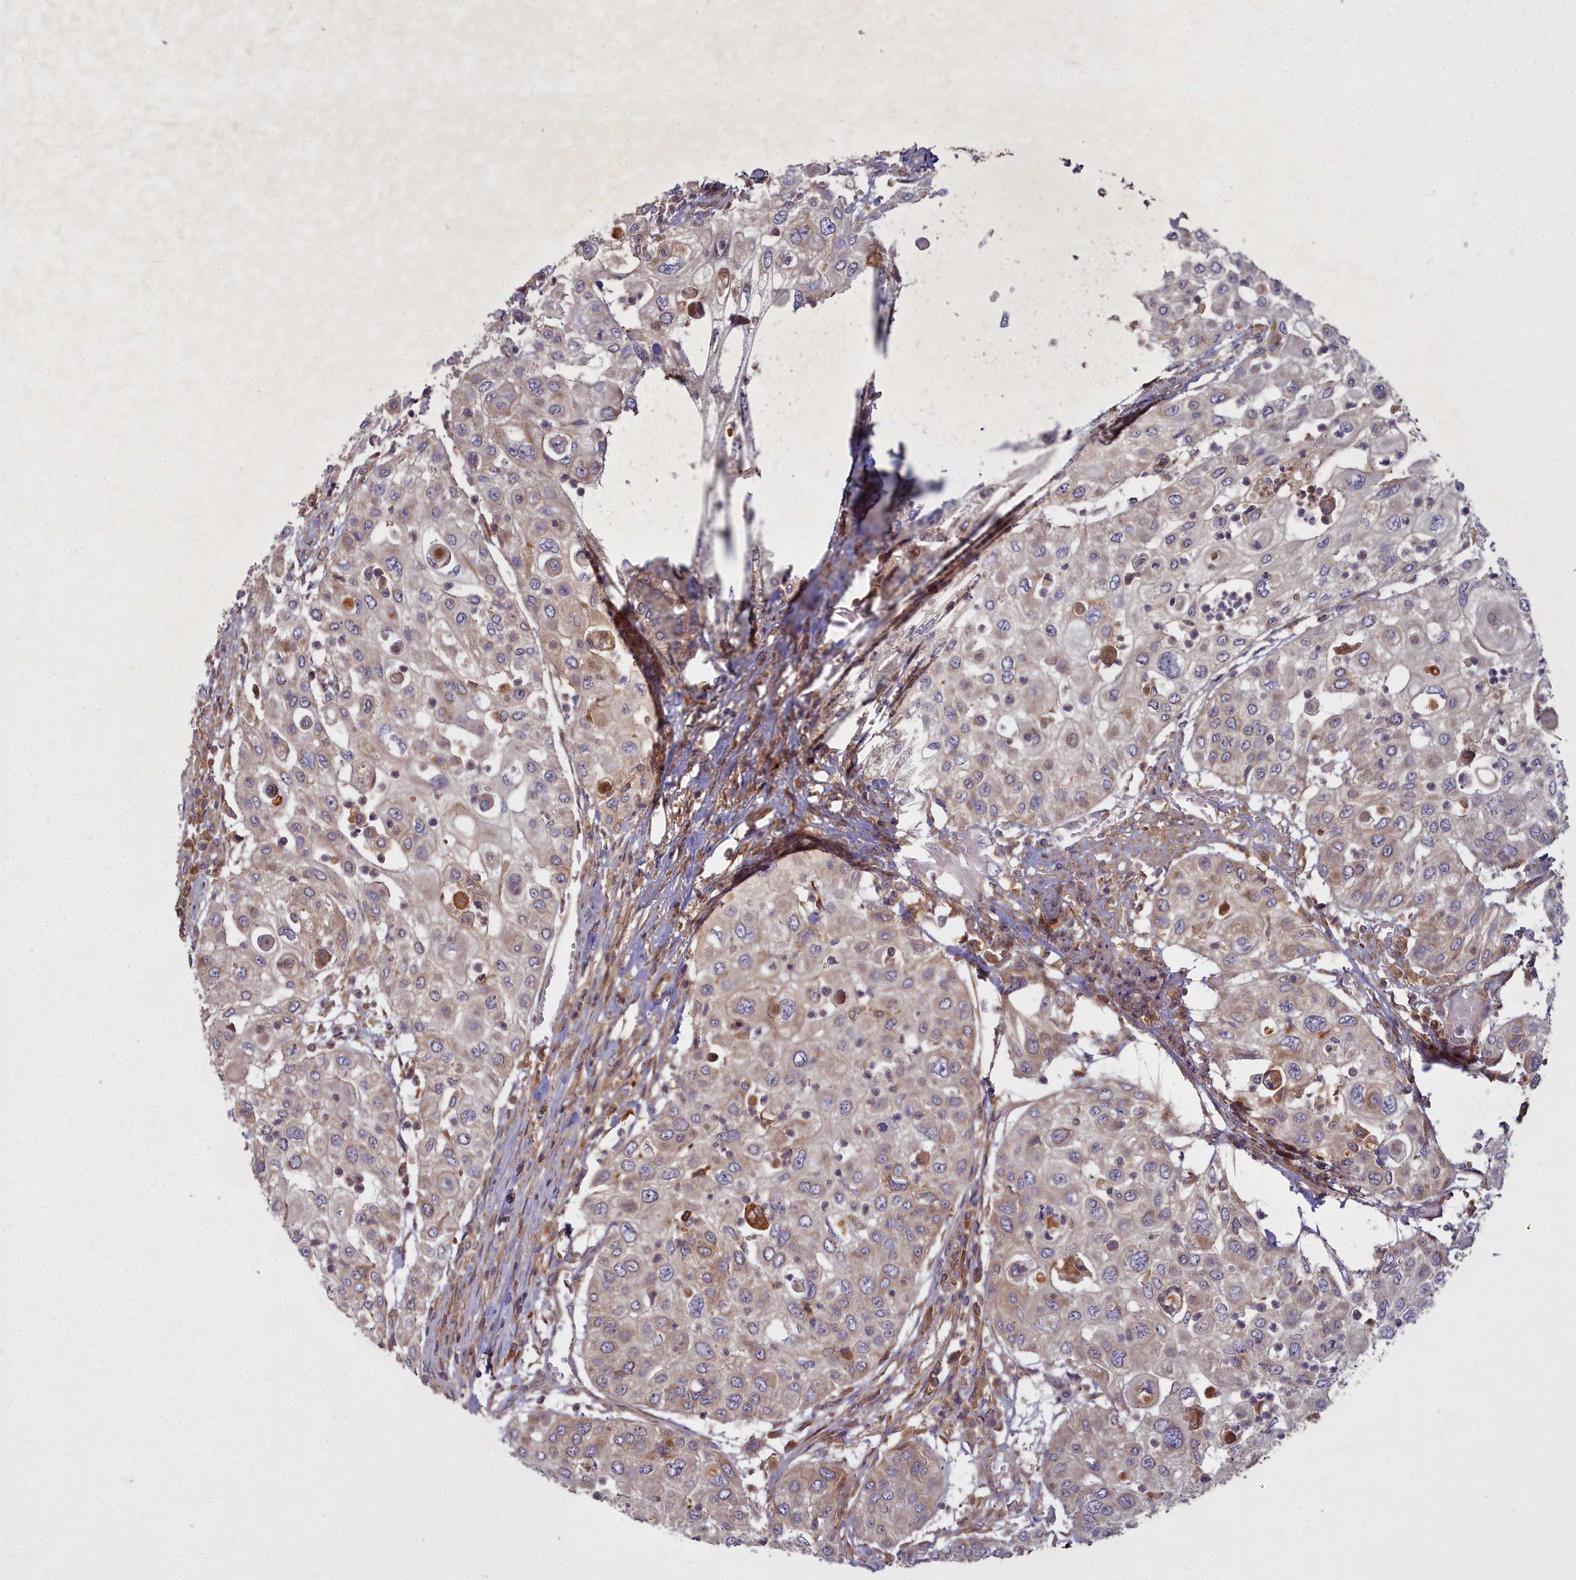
{"staining": {"intensity": "weak", "quantity": ">75%", "location": "cytoplasmic/membranous"}, "tissue": "urothelial cancer", "cell_type": "Tumor cells", "image_type": "cancer", "snomed": [{"axis": "morphology", "description": "Urothelial carcinoma, High grade"}, {"axis": "topography", "description": "Urinary bladder"}], "caption": "Urothelial cancer stained with IHC displays weak cytoplasmic/membranous staining in approximately >75% of tumor cells.", "gene": "CCDC167", "patient": {"sex": "female", "age": 79}}